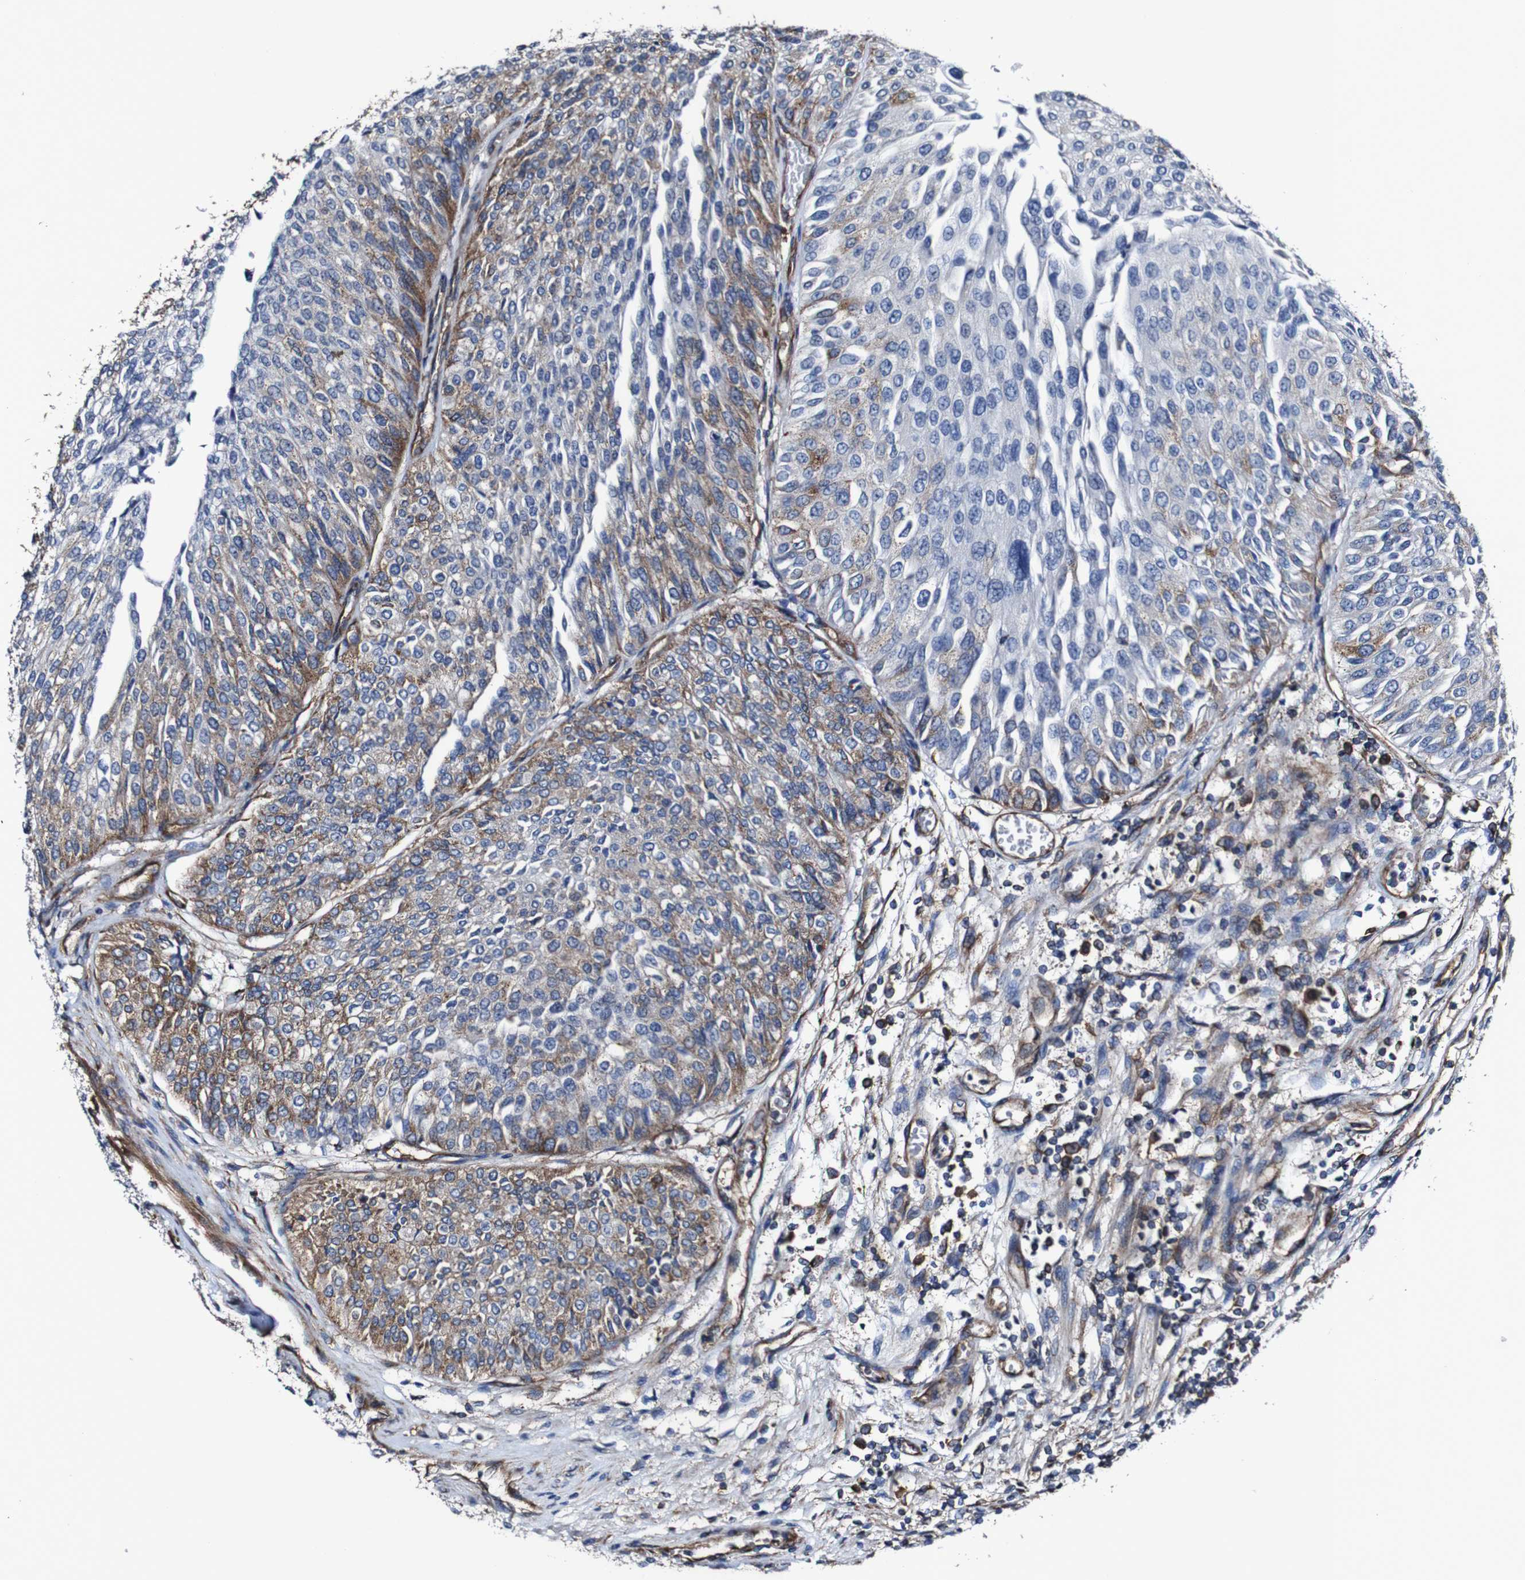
{"staining": {"intensity": "moderate", "quantity": "25%-75%", "location": "cytoplasmic/membranous"}, "tissue": "urothelial cancer", "cell_type": "Tumor cells", "image_type": "cancer", "snomed": [{"axis": "morphology", "description": "Urothelial carcinoma, Low grade"}, {"axis": "topography", "description": "Urinary bladder"}], "caption": "Human urothelial cancer stained with a brown dye demonstrates moderate cytoplasmic/membranous positive expression in about 25%-75% of tumor cells.", "gene": "CSF1R", "patient": {"sex": "male", "age": 67}}